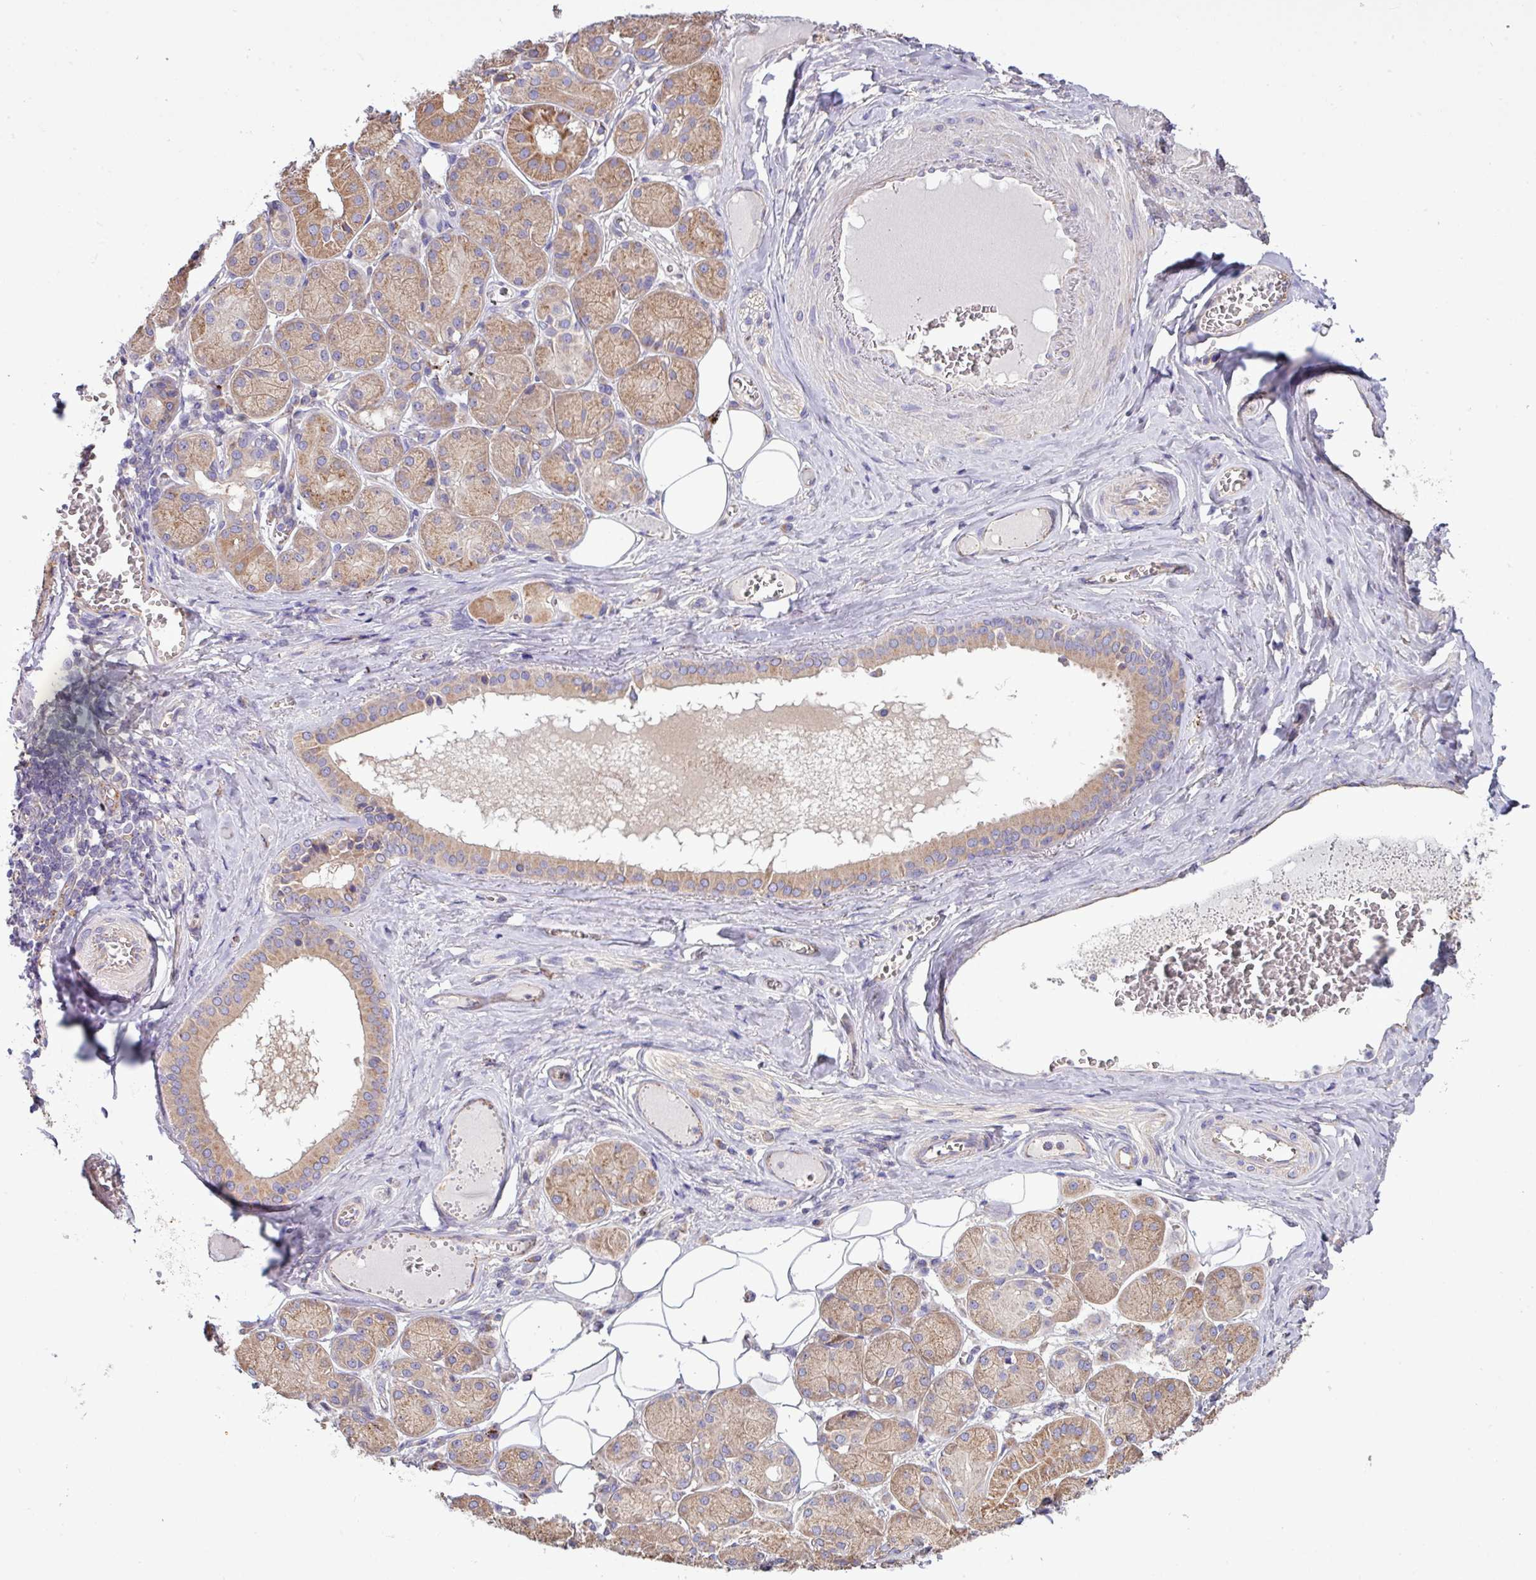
{"staining": {"intensity": "moderate", "quantity": ">75%", "location": "cytoplasmic/membranous"}, "tissue": "salivary gland", "cell_type": "Glandular cells", "image_type": "normal", "snomed": [{"axis": "morphology", "description": "Squamous cell carcinoma, NOS"}, {"axis": "topography", "description": "Skin"}, {"axis": "topography", "description": "Head-Neck"}], "caption": "DAB immunohistochemical staining of benign human salivary gland shows moderate cytoplasmic/membranous protein positivity in approximately >75% of glandular cells.", "gene": "PPM1J", "patient": {"sex": "male", "age": 80}}